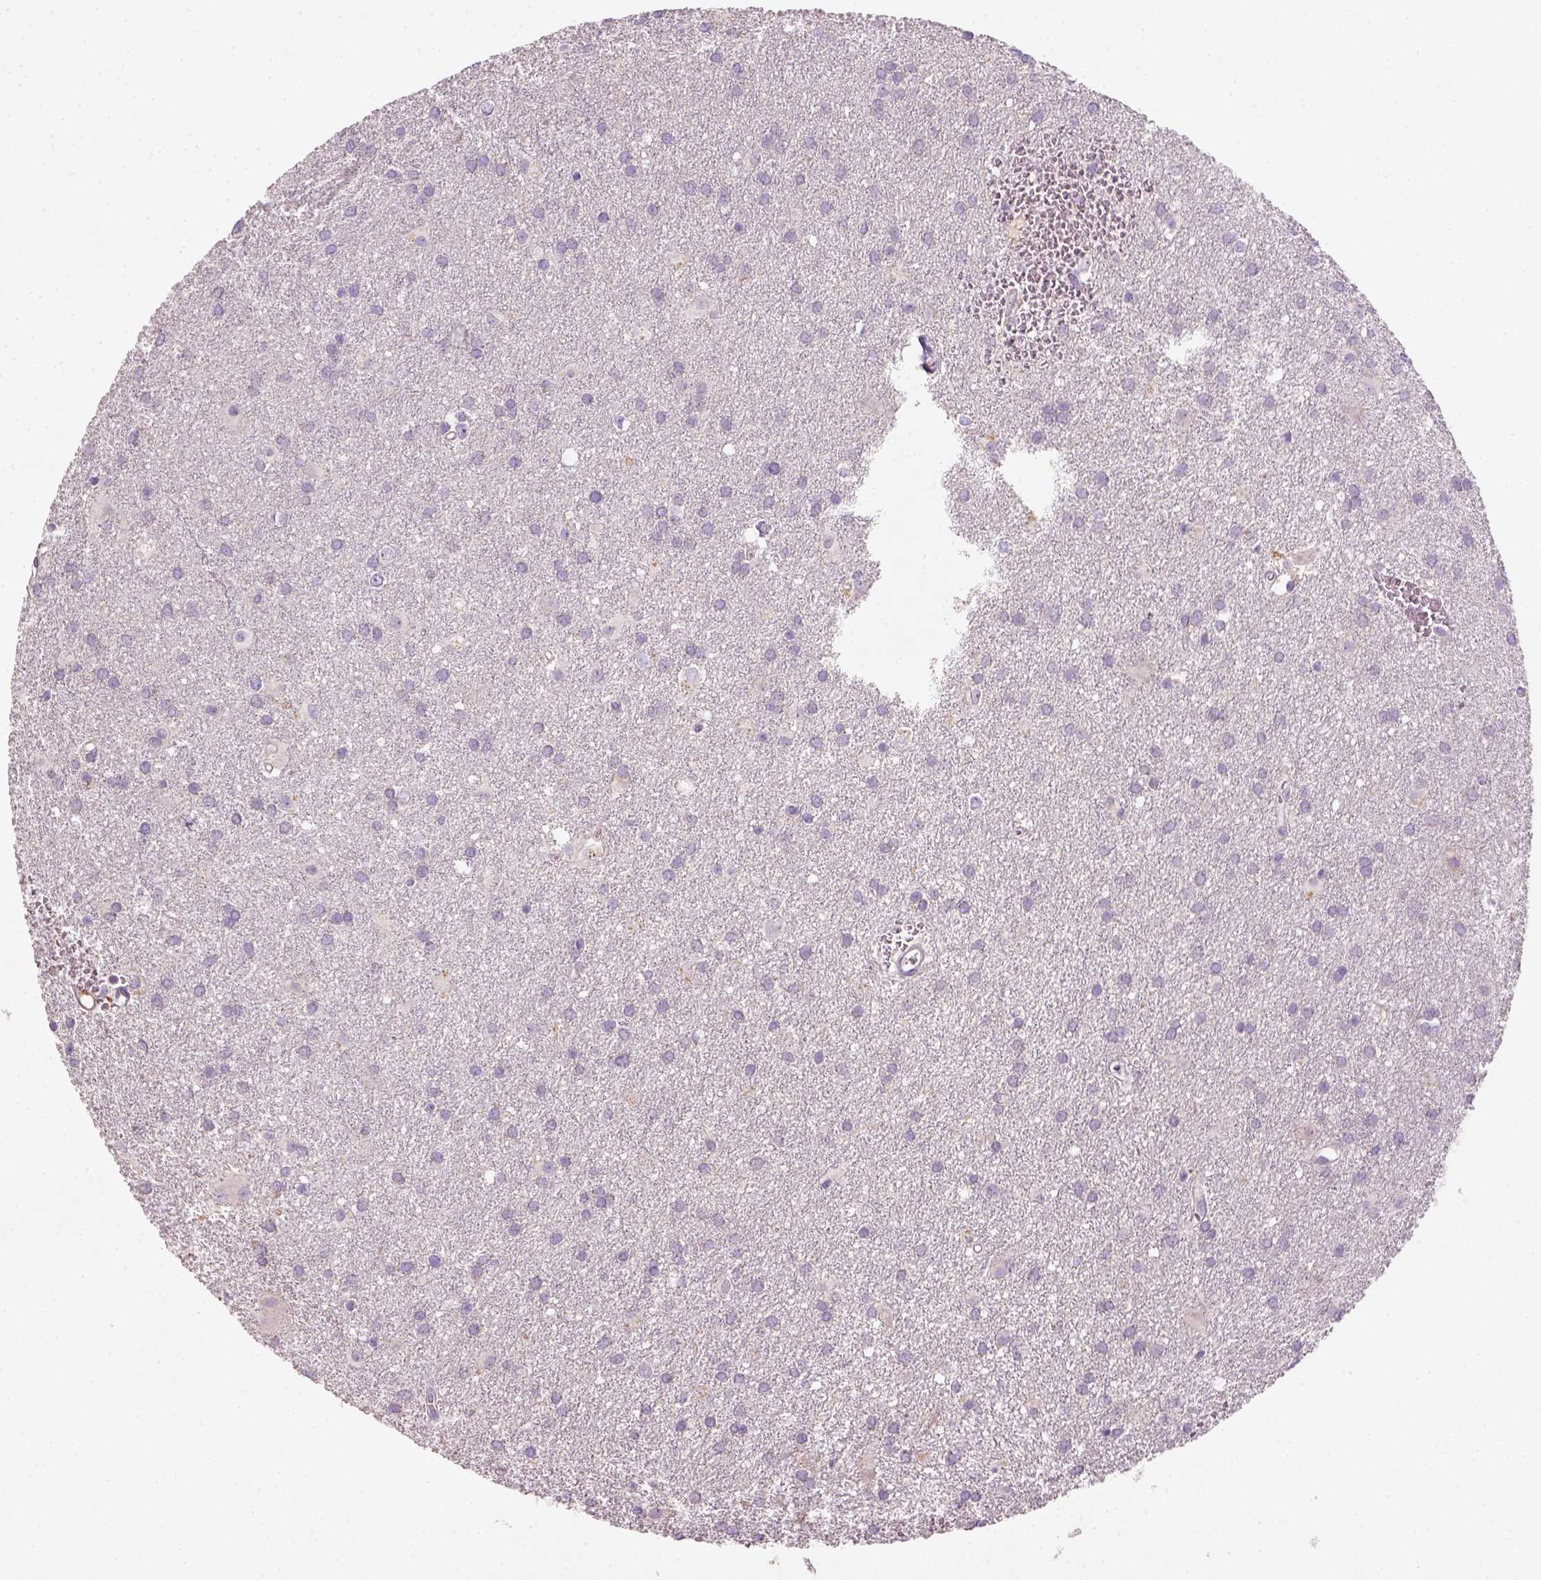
{"staining": {"intensity": "negative", "quantity": "none", "location": "none"}, "tissue": "glioma", "cell_type": "Tumor cells", "image_type": "cancer", "snomed": [{"axis": "morphology", "description": "Glioma, malignant, Low grade"}, {"axis": "topography", "description": "Brain"}], "caption": "Micrograph shows no protein positivity in tumor cells of glioma tissue.", "gene": "NUDT6", "patient": {"sex": "male", "age": 58}}